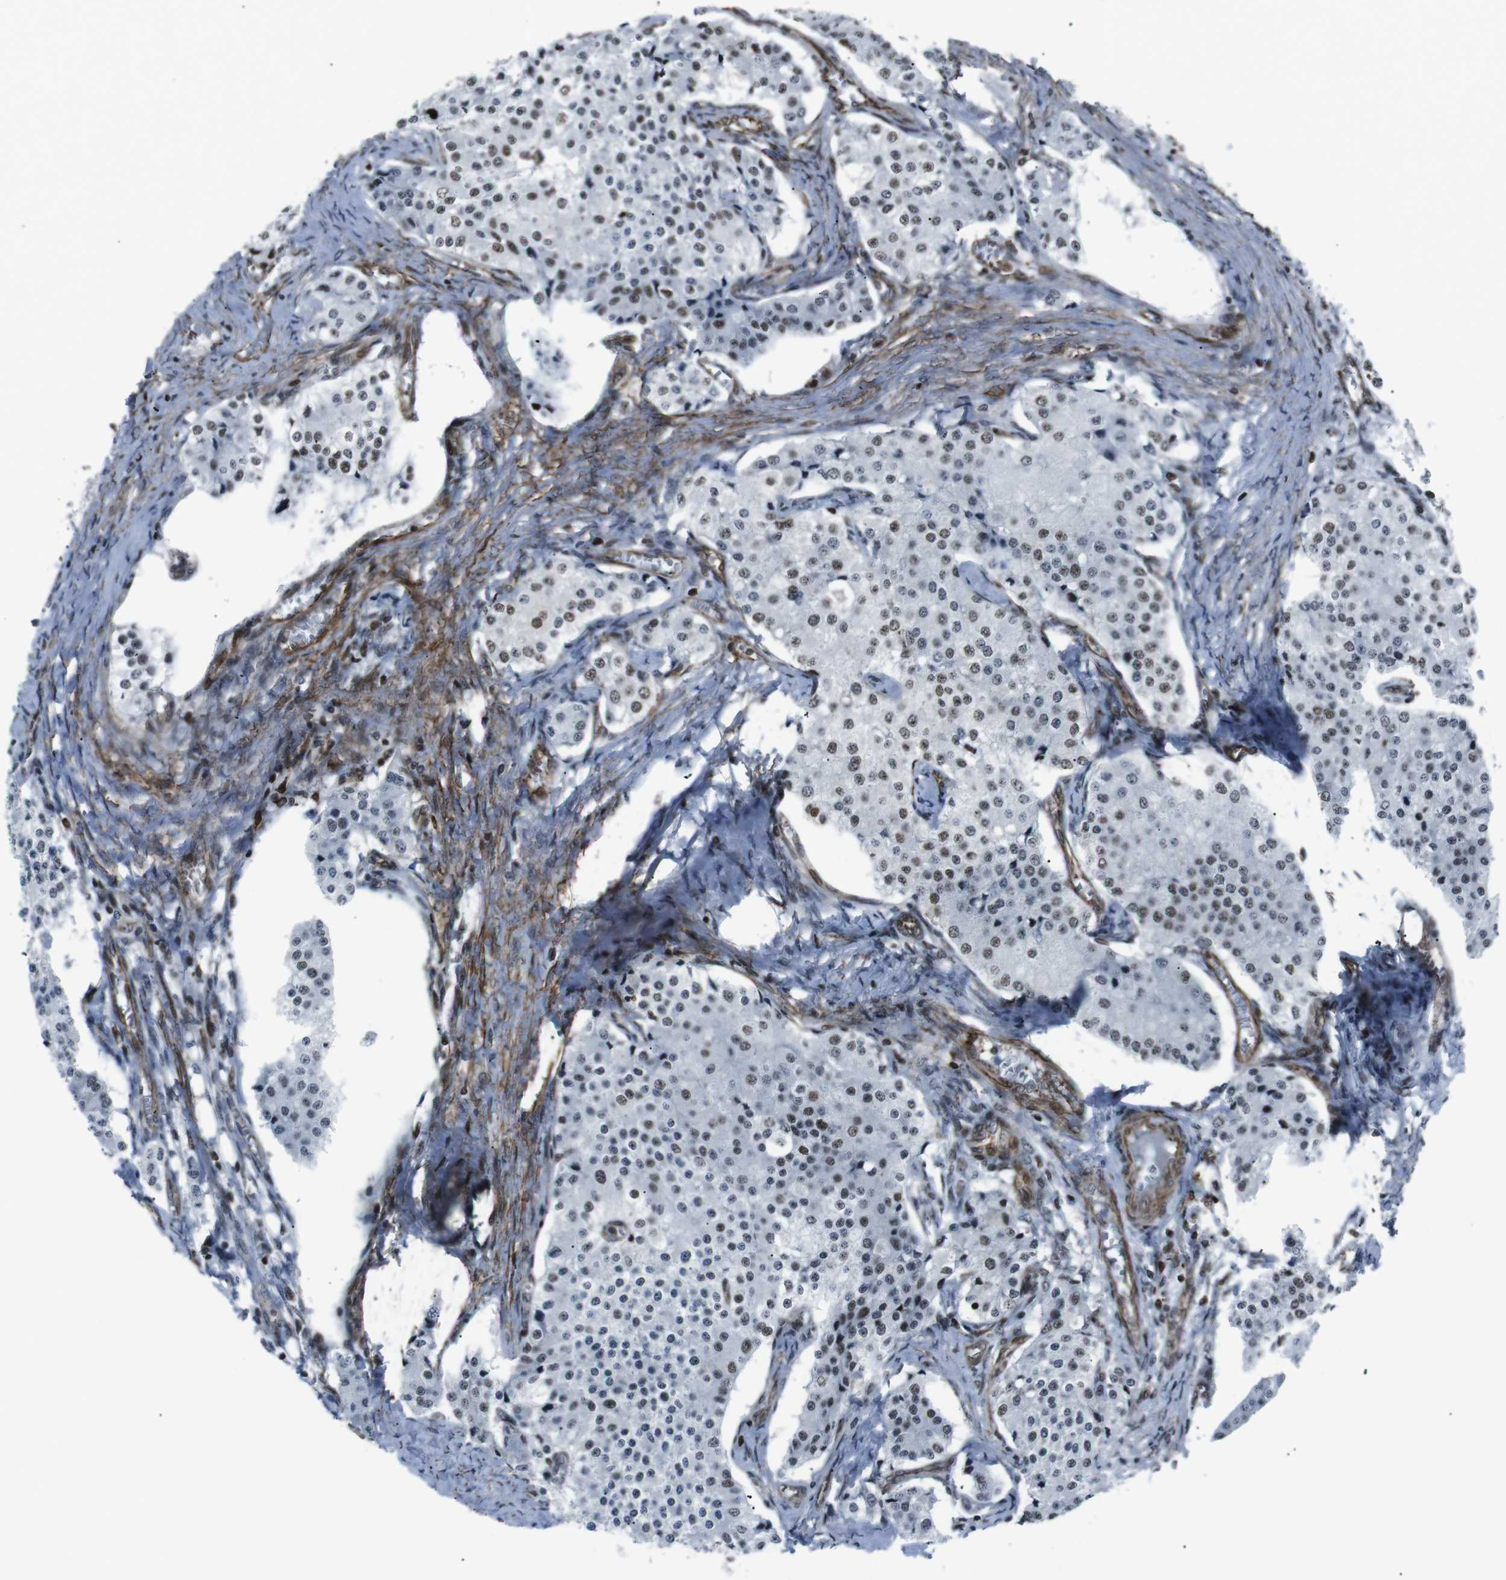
{"staining": {"intensity": "strong", "quantity": "25%-75%", "location": "nuclear"}, "tissue": "carcinoid", "cell_type": "Tumor cells", "image_type": "cancer", "snomed": [{"axis": "morphology", "description": "Carcinoid, malignant, NOS"}, {"axis": "topography", "description": "Colon"}], "caption": "Malignant carcinoid stained with a brown dye demonstrates strong nuclear positive staining in approximately 25%-75% of tumor cells.", "gene": "HNRNPU", "patient": {"sex": "female", "age": 52}}